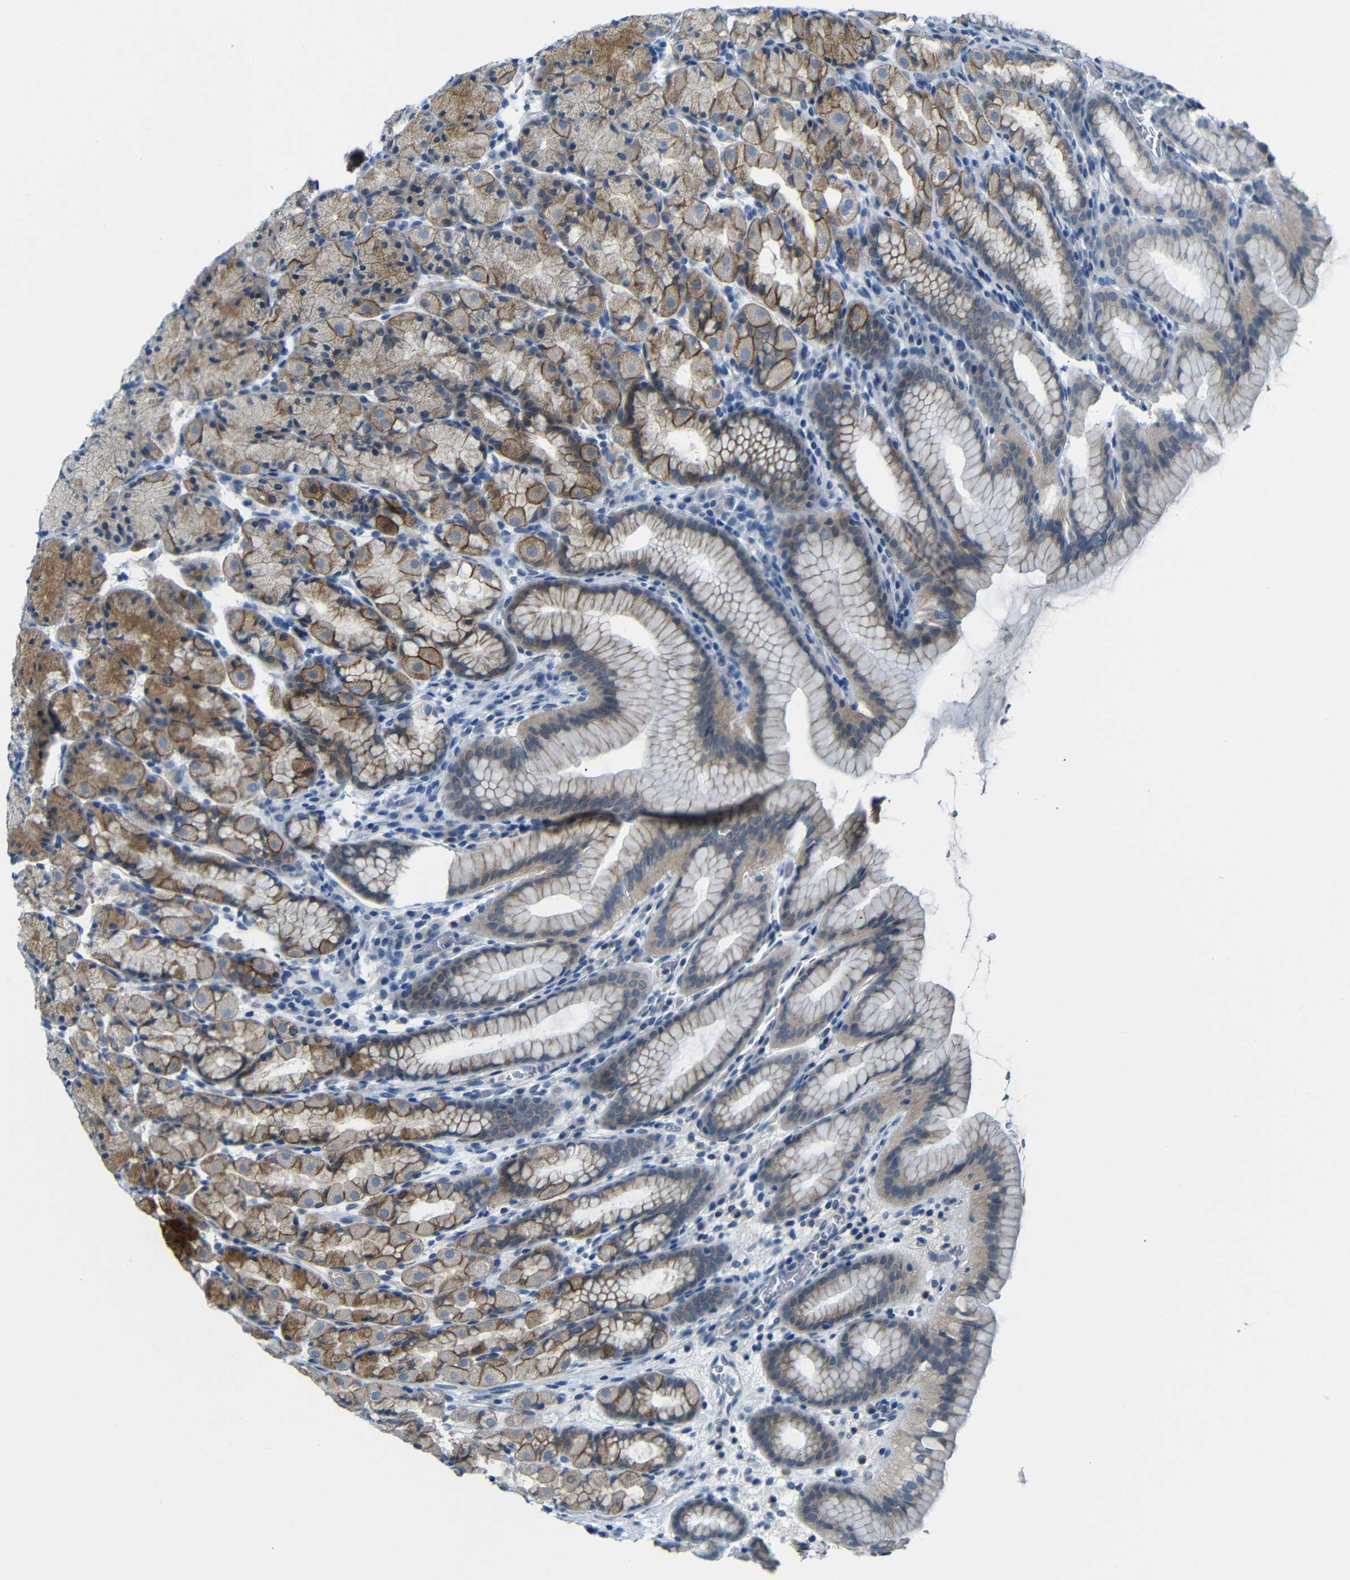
{"staining": {"intensity": "moderate", "quantity": "25%-75%", "location": "cytoplasmic/membranous"}, "tissue": "stomach", "cell_type": "Glandular cells", "image_type": "normal", "snomed": [{"axis": "morphology", "description": "Normal tissue, NOS"}, {"axis": "topography", "description": "Stomach, upper"}], "caption": "Immunohistochemical staining of benign human stomach displays medium levels of moderate cytoplasmic/membranous positivity in approximately 25%-75% of glandular cells. Immunohistochemistry (ihc) stains the protein of interest in brown and the nuclei are stained blue.", "gene": "ANK3", "patient": {"sex": "male", "age": 68}}